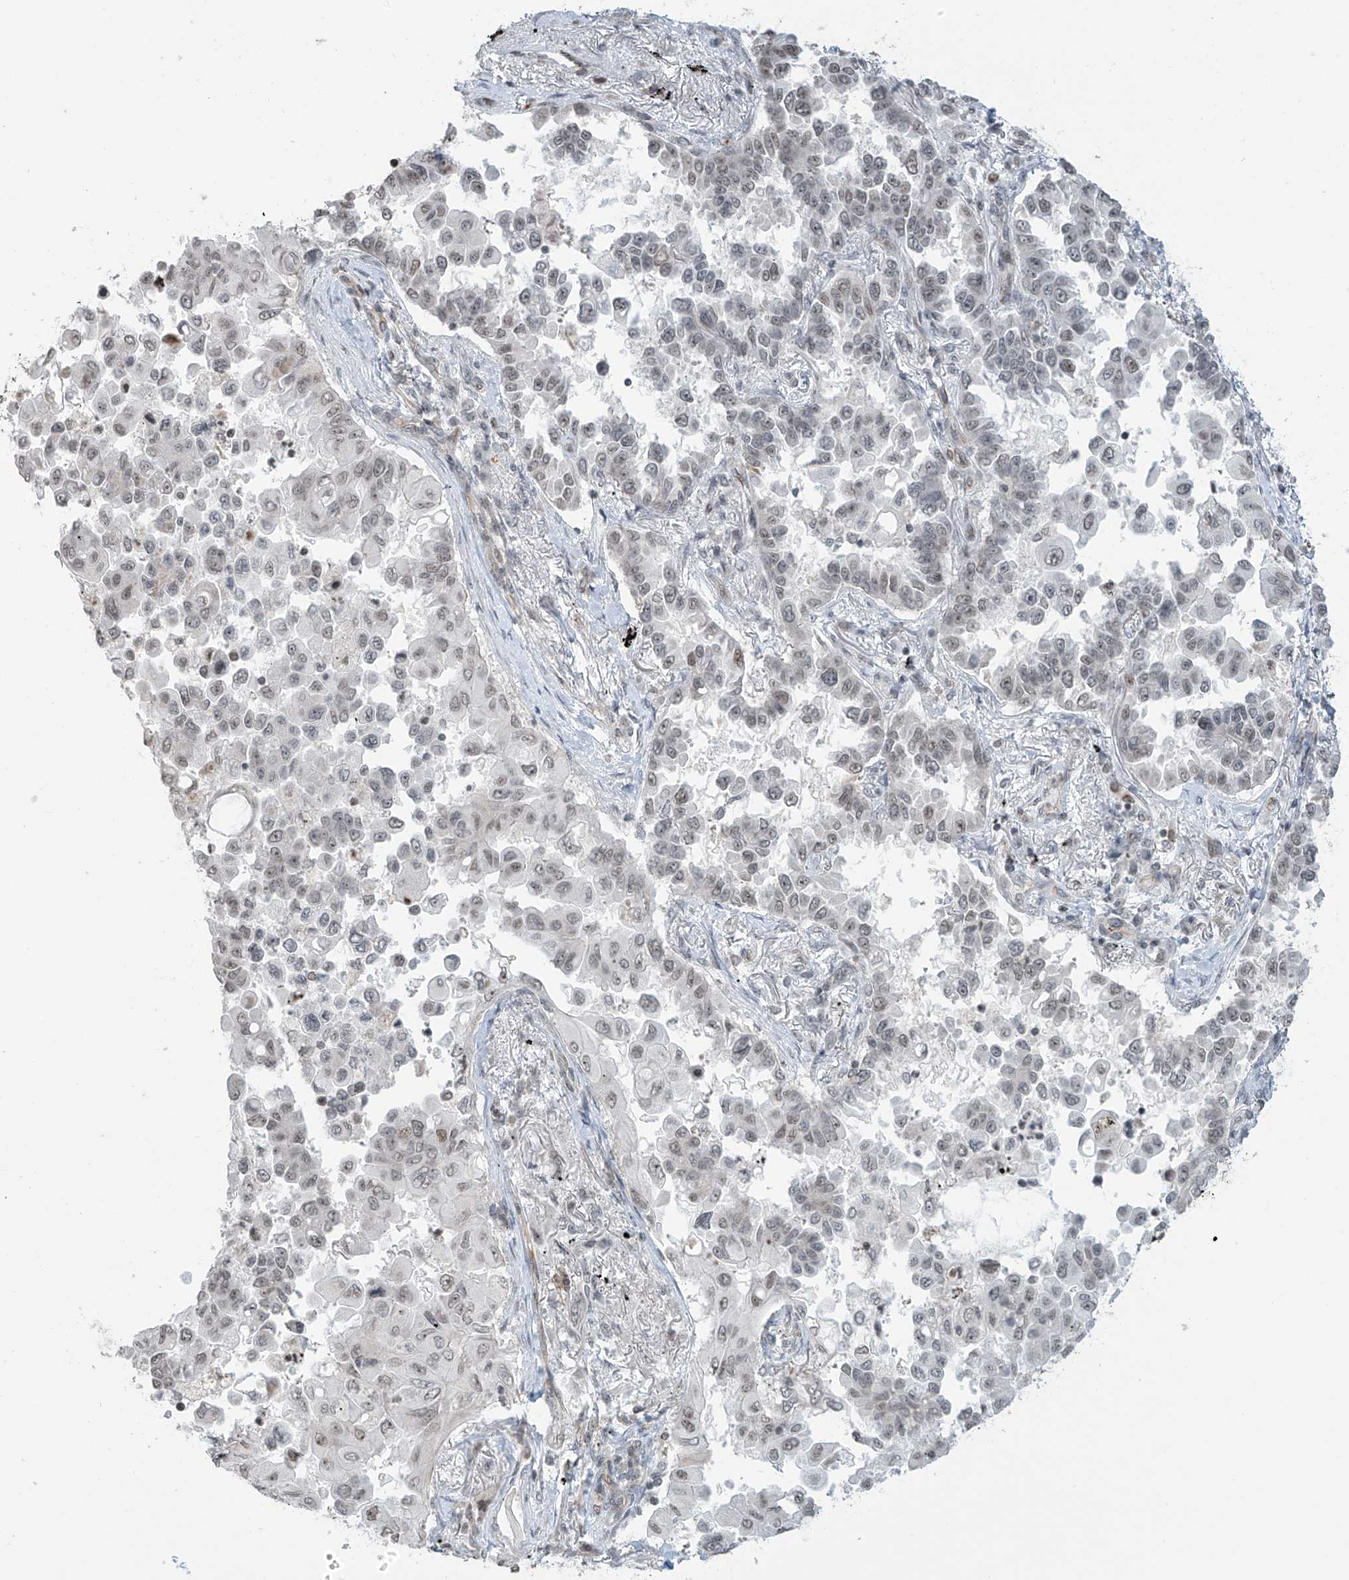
{"staining": {"intensity": "weak", "quantity": "25%-75%", "location": "nuclear"}, "tissue": "lung cancer", "cell_type": "Tumor cells", "image_type": "cancer", "snomed": [{"axis": "morphology", "description": "Adenocarcinoma, NOS"}, {"axis": "topography", "description": "Lung"}], "caption": "Human lung adenocarcinoma stained with a brown dye shows weak nuclear positive positivity in approximately 25%-75% of tumor cells.", "gene": "METAP1D", "patient": {"sex": "female", "age": 67}}